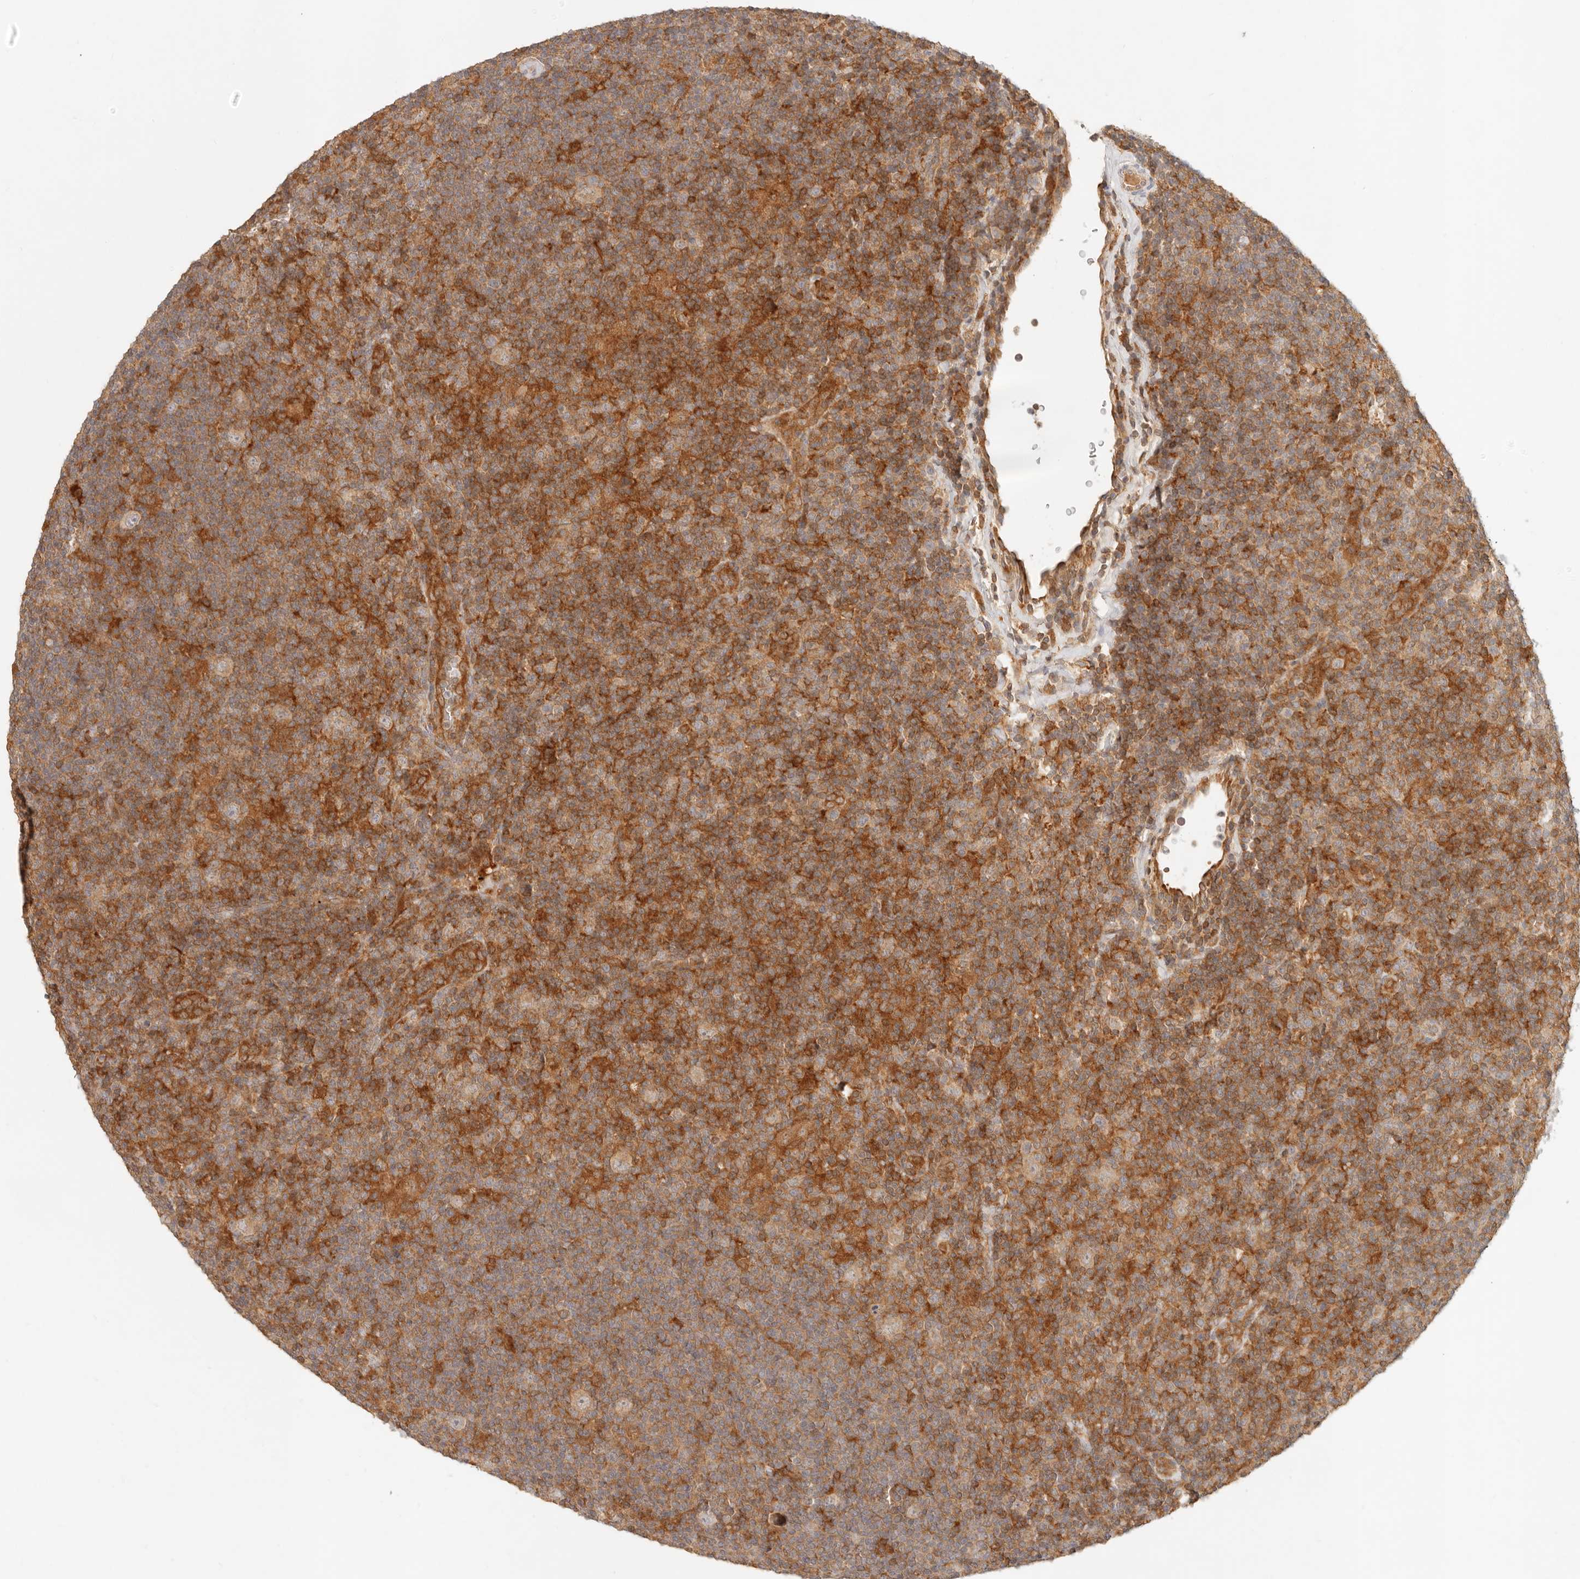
{"staining": {"intensity": "weak", "quantity": ">75%", "location": "cytoplasmic/membranous"}, "tissue": "lymphoma", "cell_type": "Tumor cells", "image_type": "cancer", "snomed": [{"axis": "morphology", "description": "Hodgkin's disease, NOS"}, {"axis": "topography", "description": "Lymph node"}], "caption": "Human Hodgkin's disease stained with a brown dye demonstrates weak cytoplasmic/membranous positive staining in about >75% of tumor cells.", "gene": "NECAP2", "patient": {"sex": "female", "age": 57}}